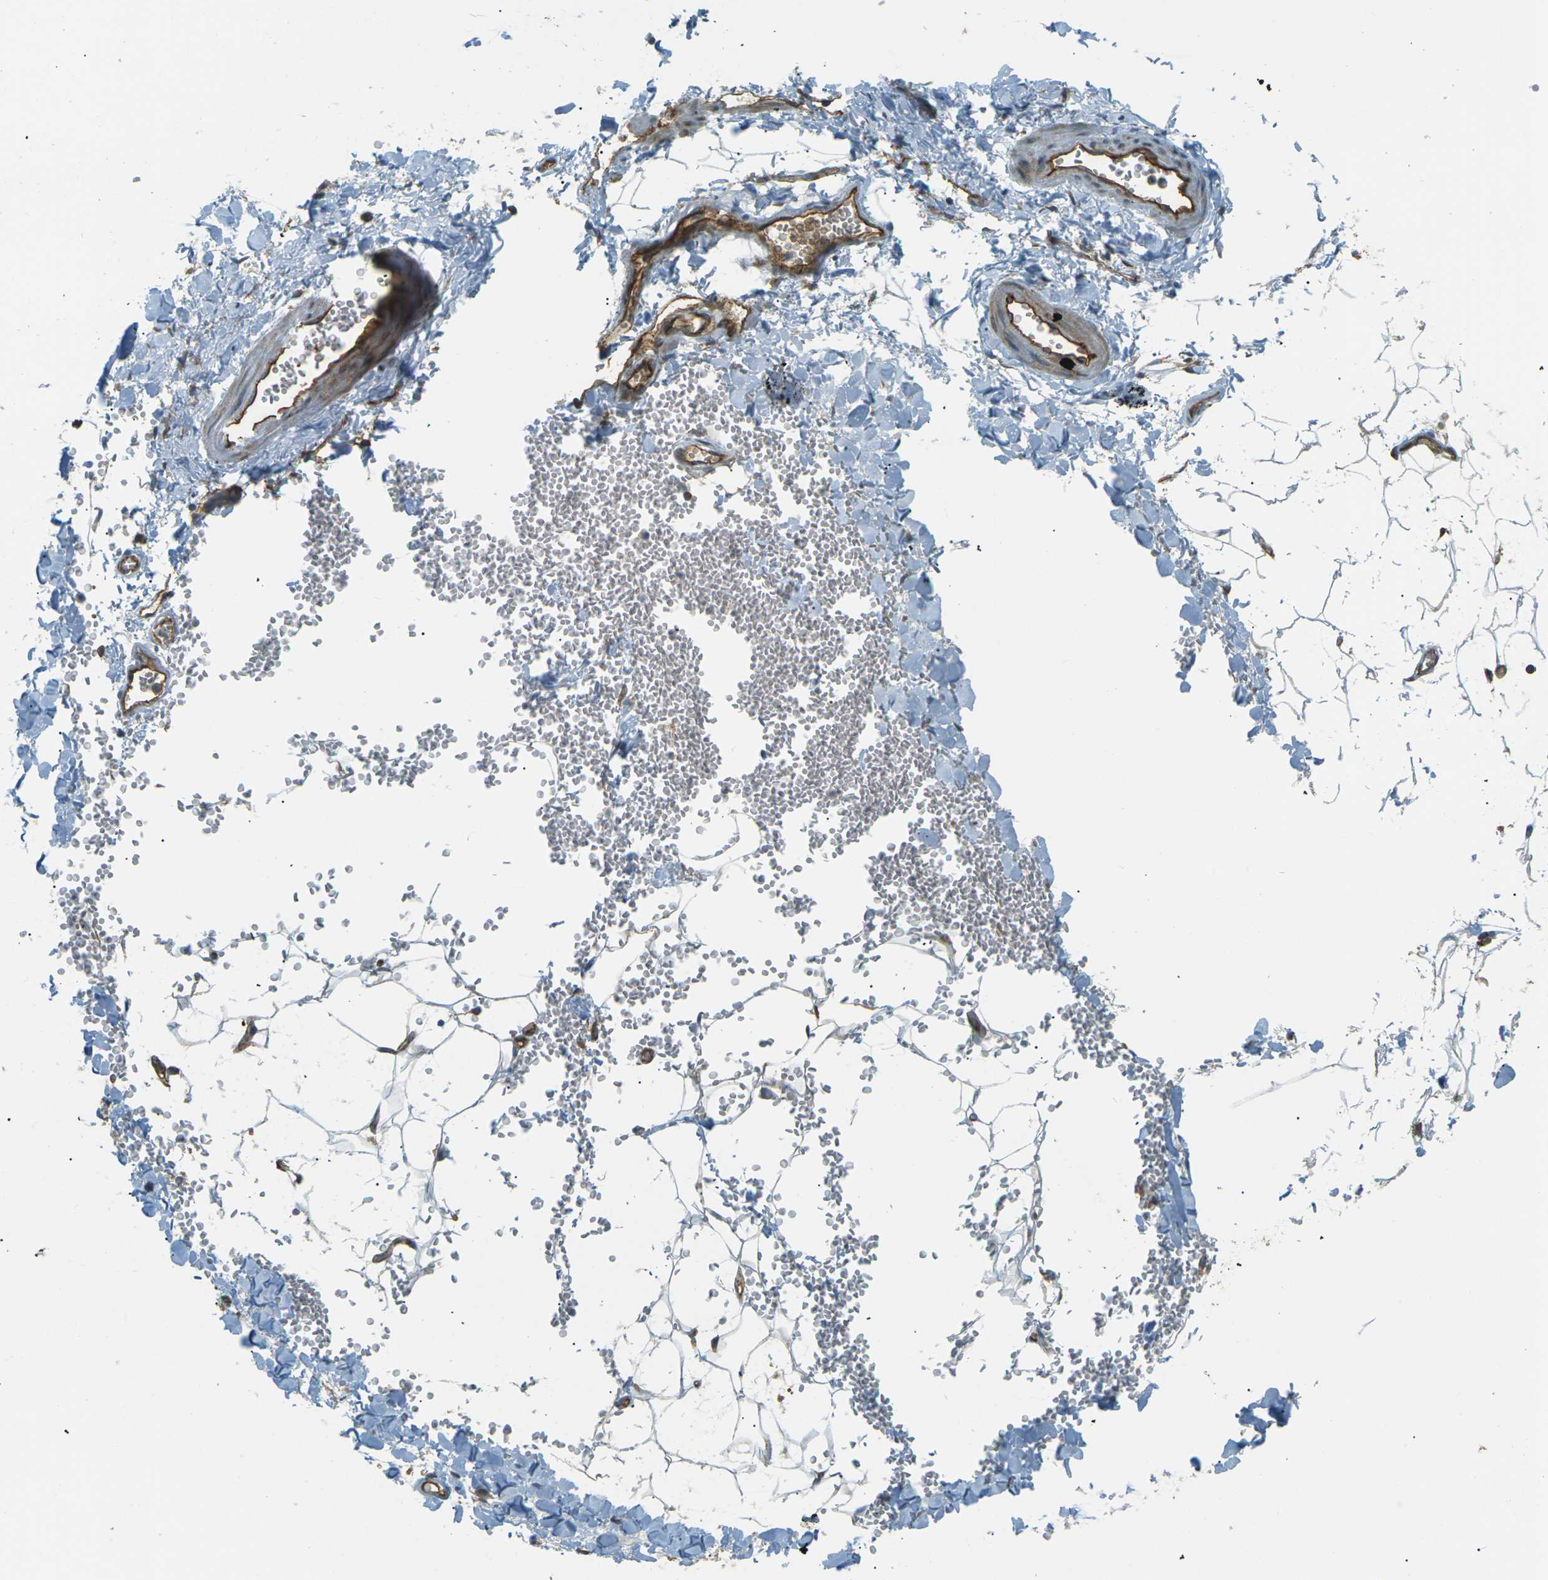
{"staining": {"intensity": "negative", "quantity": "none", "location": "none"}, "tissue": "adipose tissue", "cell_type": "Adipocytes", "image_type": "normal", "snomed": [{"axis": "morphology", "description": "Normal tissue, NOS"}, {"axis": "topography", "description": "Adipose tissue"}, {"axis": "topography", "description": "Peripheral nerve tissue"}], "caption": "Adipocytes are negative for brown protein staining in normal adipose tissue. (Immunohistochemistry, brightfield microscopy, high magnification).", "gene": "S1PR1", "patient": {"sex": "male", "age": 52}}